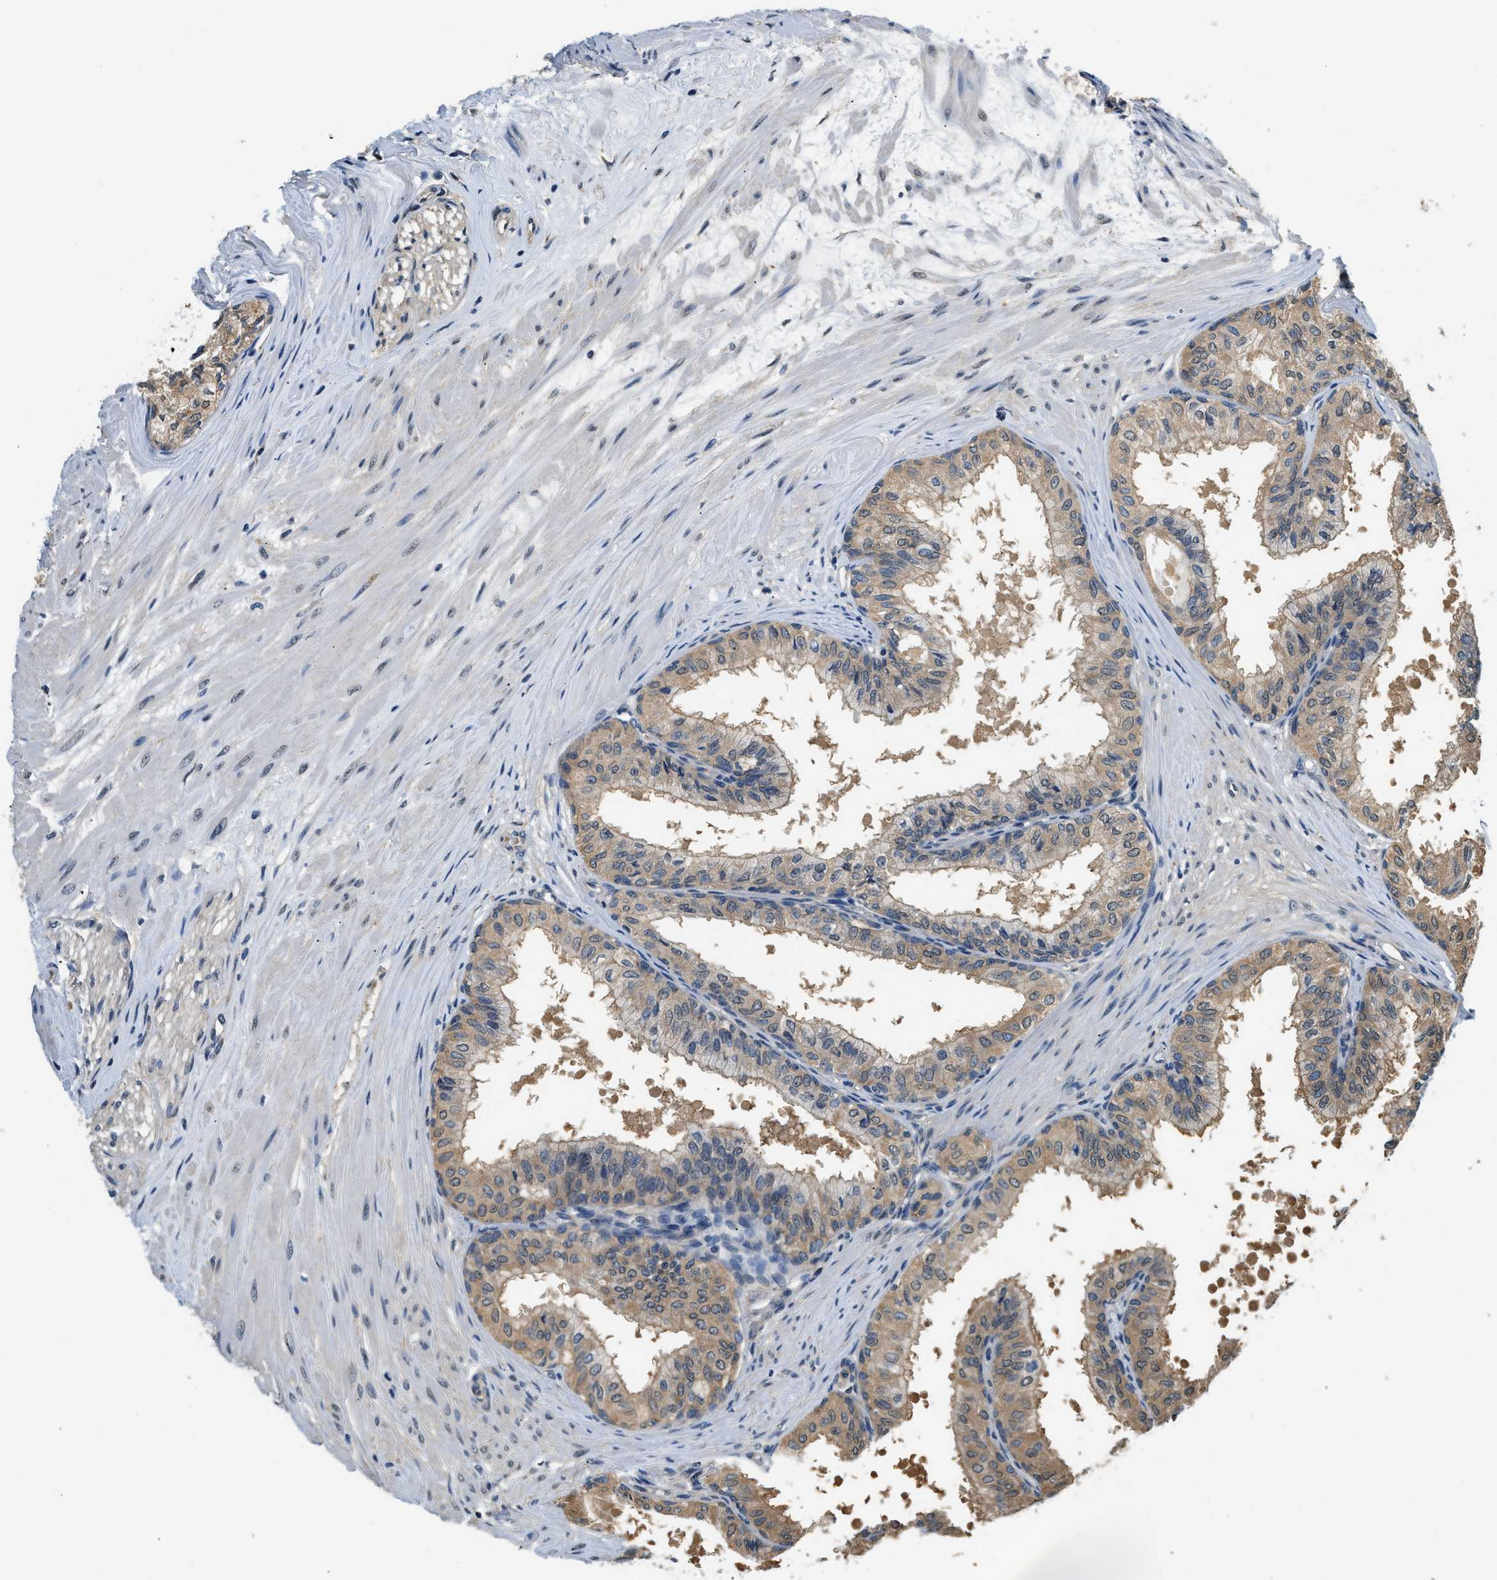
{"staining": {"intensity": "weak", "quantity": ">75%", "location": "cytoplasmic/membranous"}, "tissue": "seminal vesicle", "cell_type": "Glandular cells", "image_type": "normal", "snomed": [{"axis": "morphology", "description": "Normal tissue, NOS"}, {"axis": "topography", "description": "Prostate"}, {"axis": "topography", "description": "Seminal veicle"}], "caption": "Approximately >75% of glandular cells in unremarkable human seminal vesicle demonstrate weak cytoplasmic/membranous protein staining as visualized by brown immunohistochemical staining.", "gene": "BCL7C", "patient": {"sex": "male", "age": 60}}